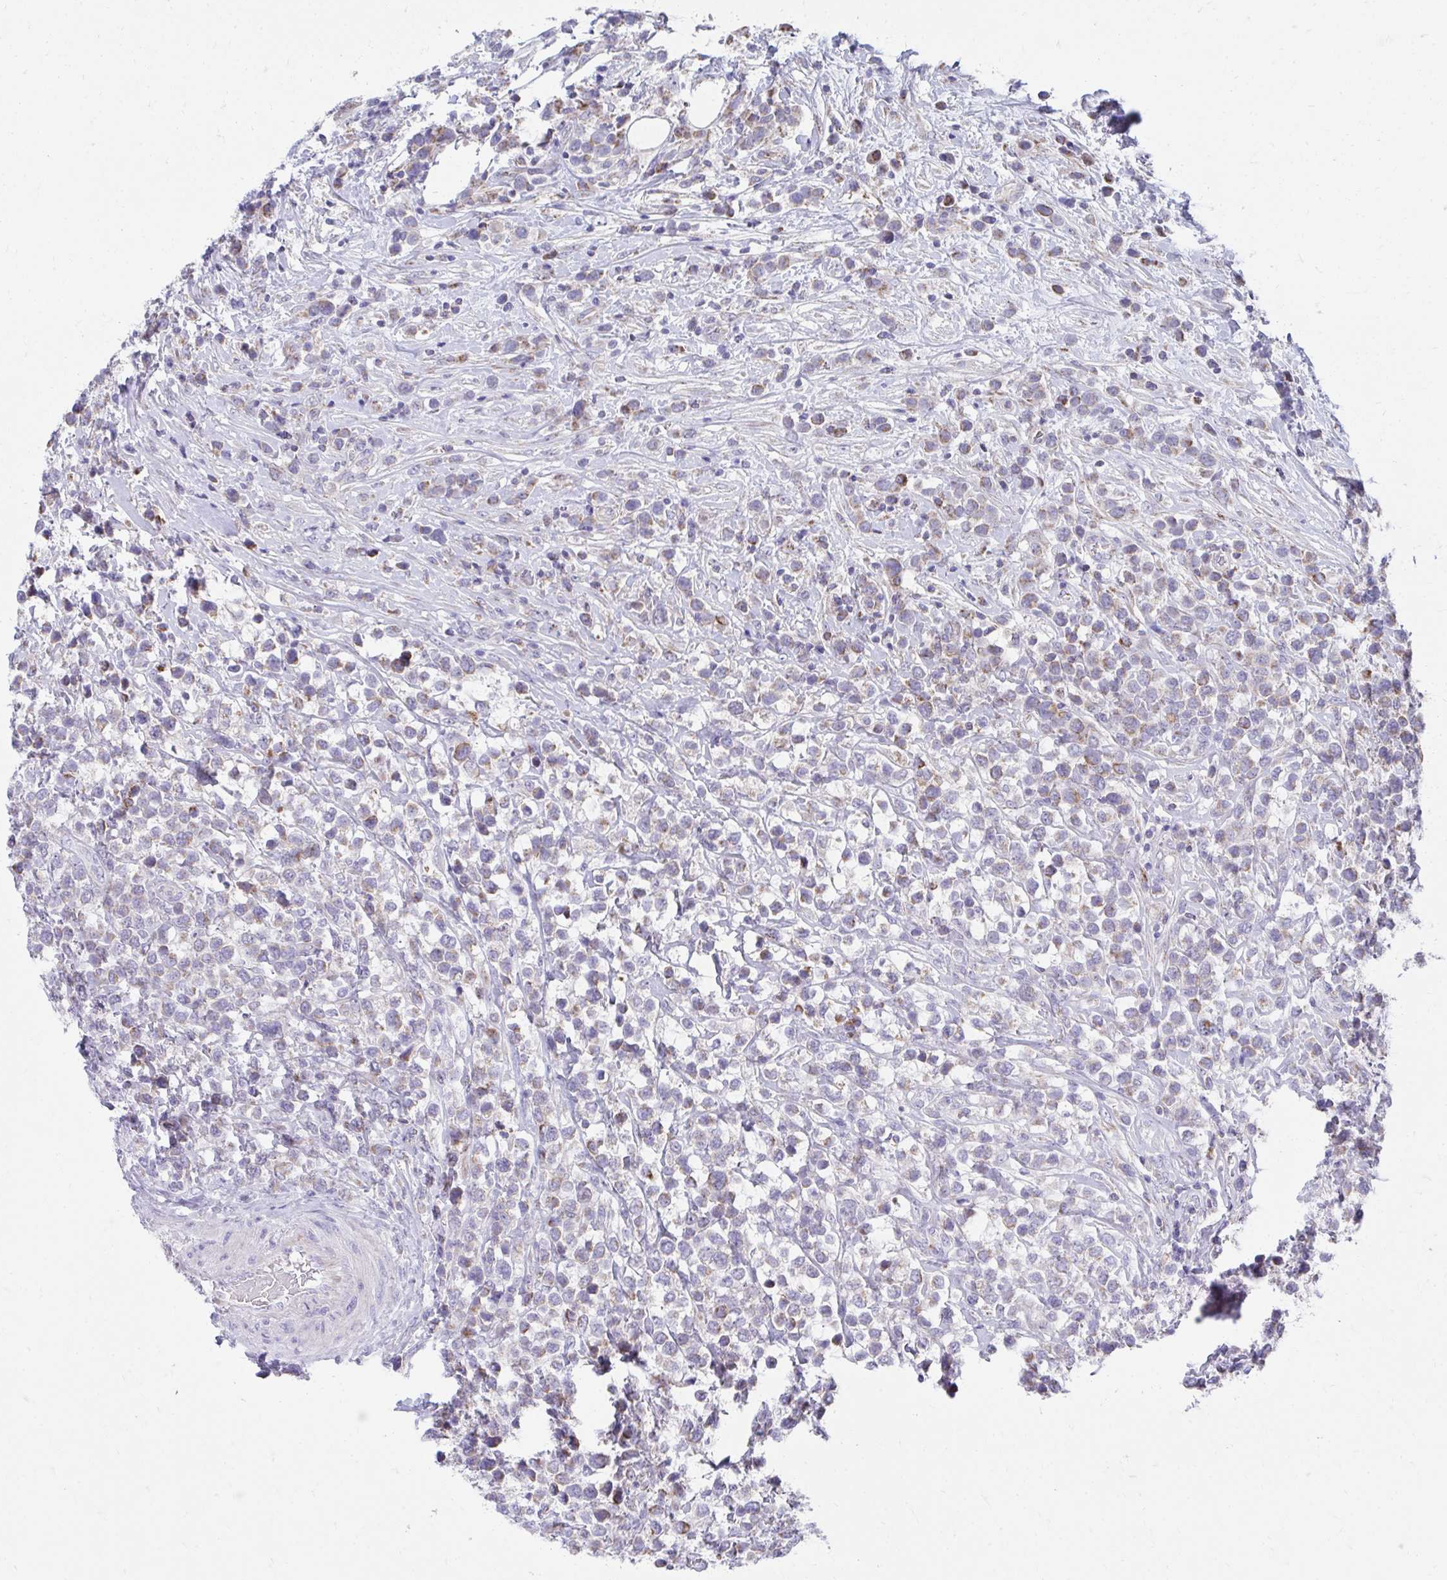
{"staining": {"intensity": "weak", "quantity": "<25%", "location": "cytoplasmic/membranous"}, "tissue": "lymphoma", "cell_type": "Tumor cells", "image_type": "cancer", "snomed": [{"axis": "morphology", "description": "Malignant lymphoma, non-Hodgkin's type, High grade"}, {"axis": "topography", "description": "Soft tissue"}], "caption": "The immunohistochemistry (IHC) image has no significant staining in tumor cells of lymphoma tissue.", "gene": "PRRG3", "patient": {"sex": "female", "age": 56}}